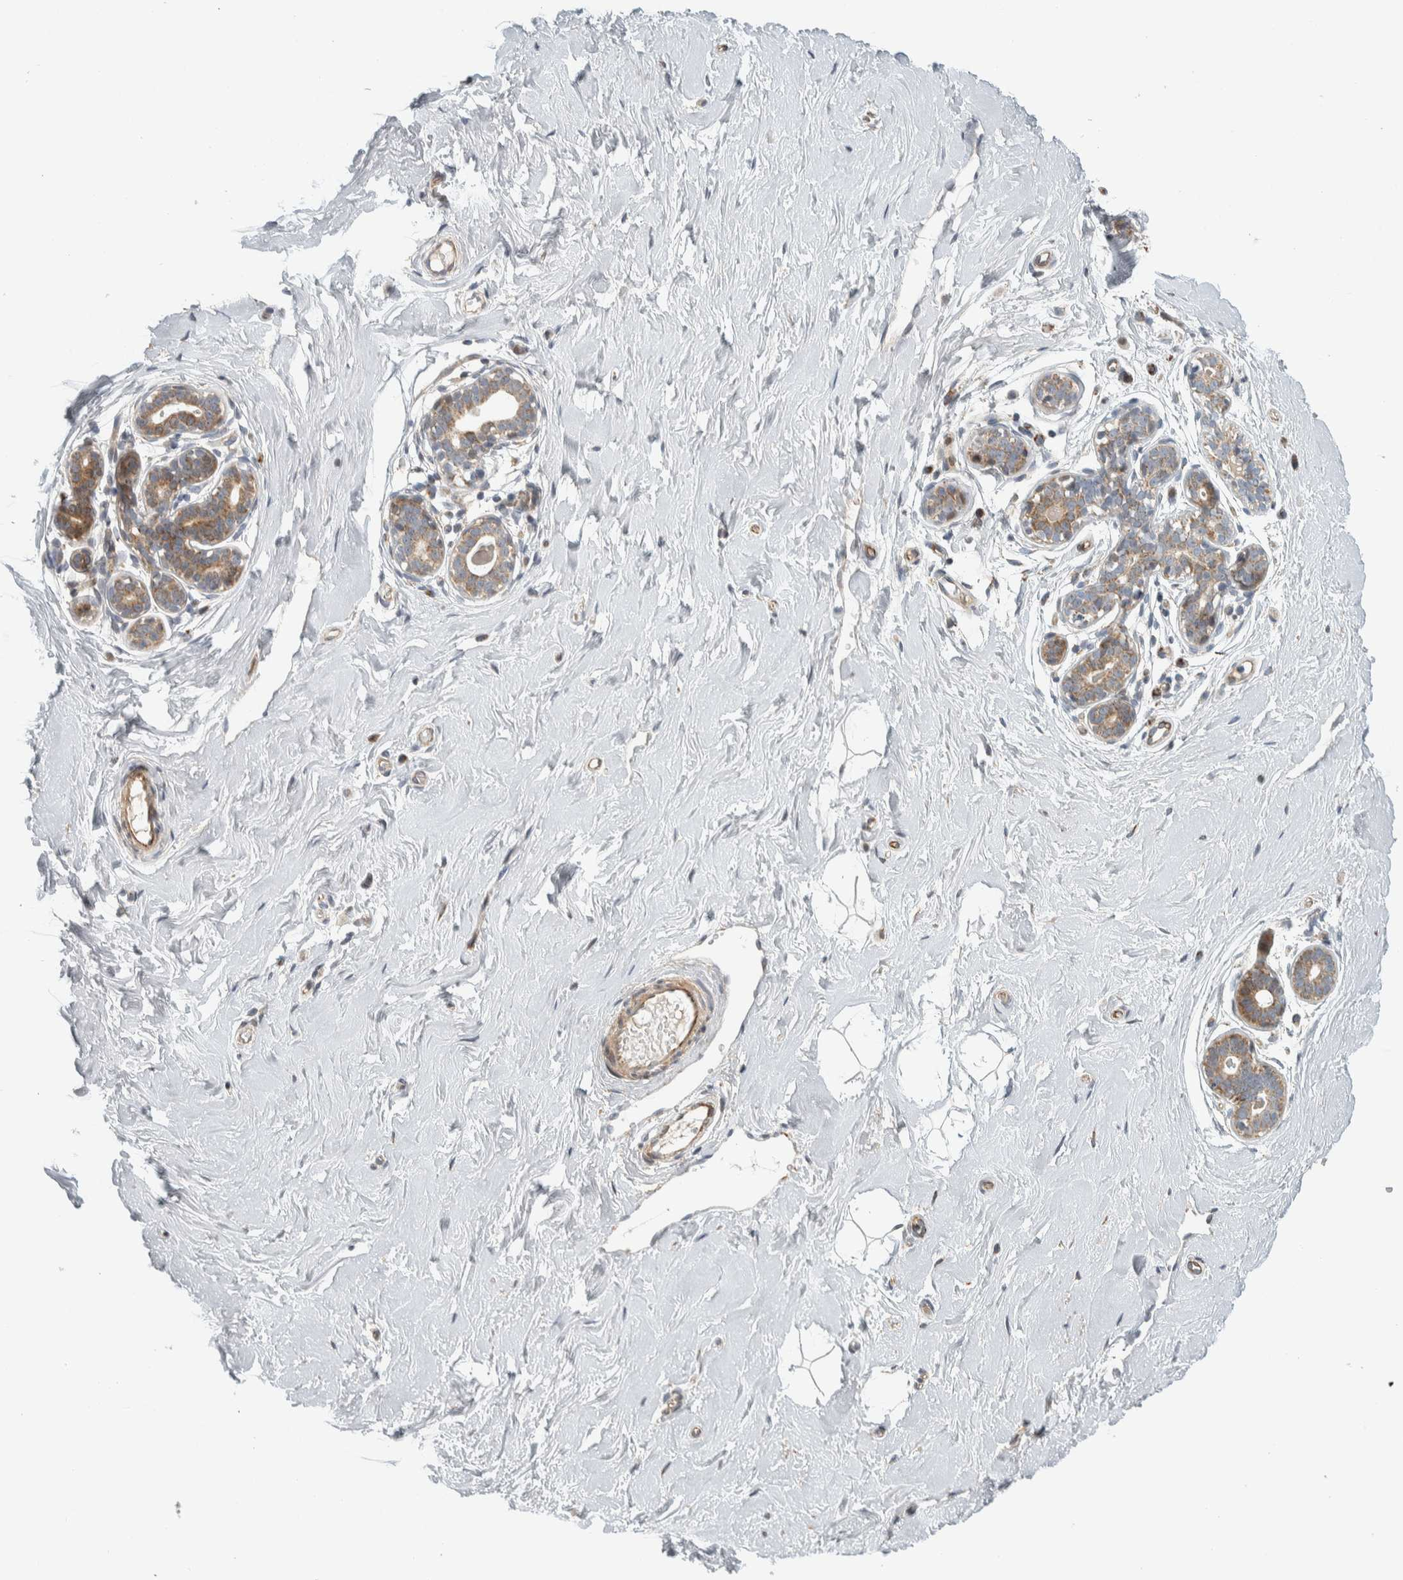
{"staining": {"intensity": "negative", "quantity": "none", "location": "none"}, "tissue": "breast", "cell_type": "Adipocytes", "image_type": "normal", "snomed": [{"axis": "morphology", "description": "Normal tissue, NOS"}, {"axis": "topography", "description": "Breast"}], "caption": "This photomicrograph is of normal breast stained with immunohistochemistry to label a protein in brown with the nuclei are counter-stained blue. There is no positivity in adipocytes.", "gene": "AFP", "patient": {"sex": "female", "age": 23}}